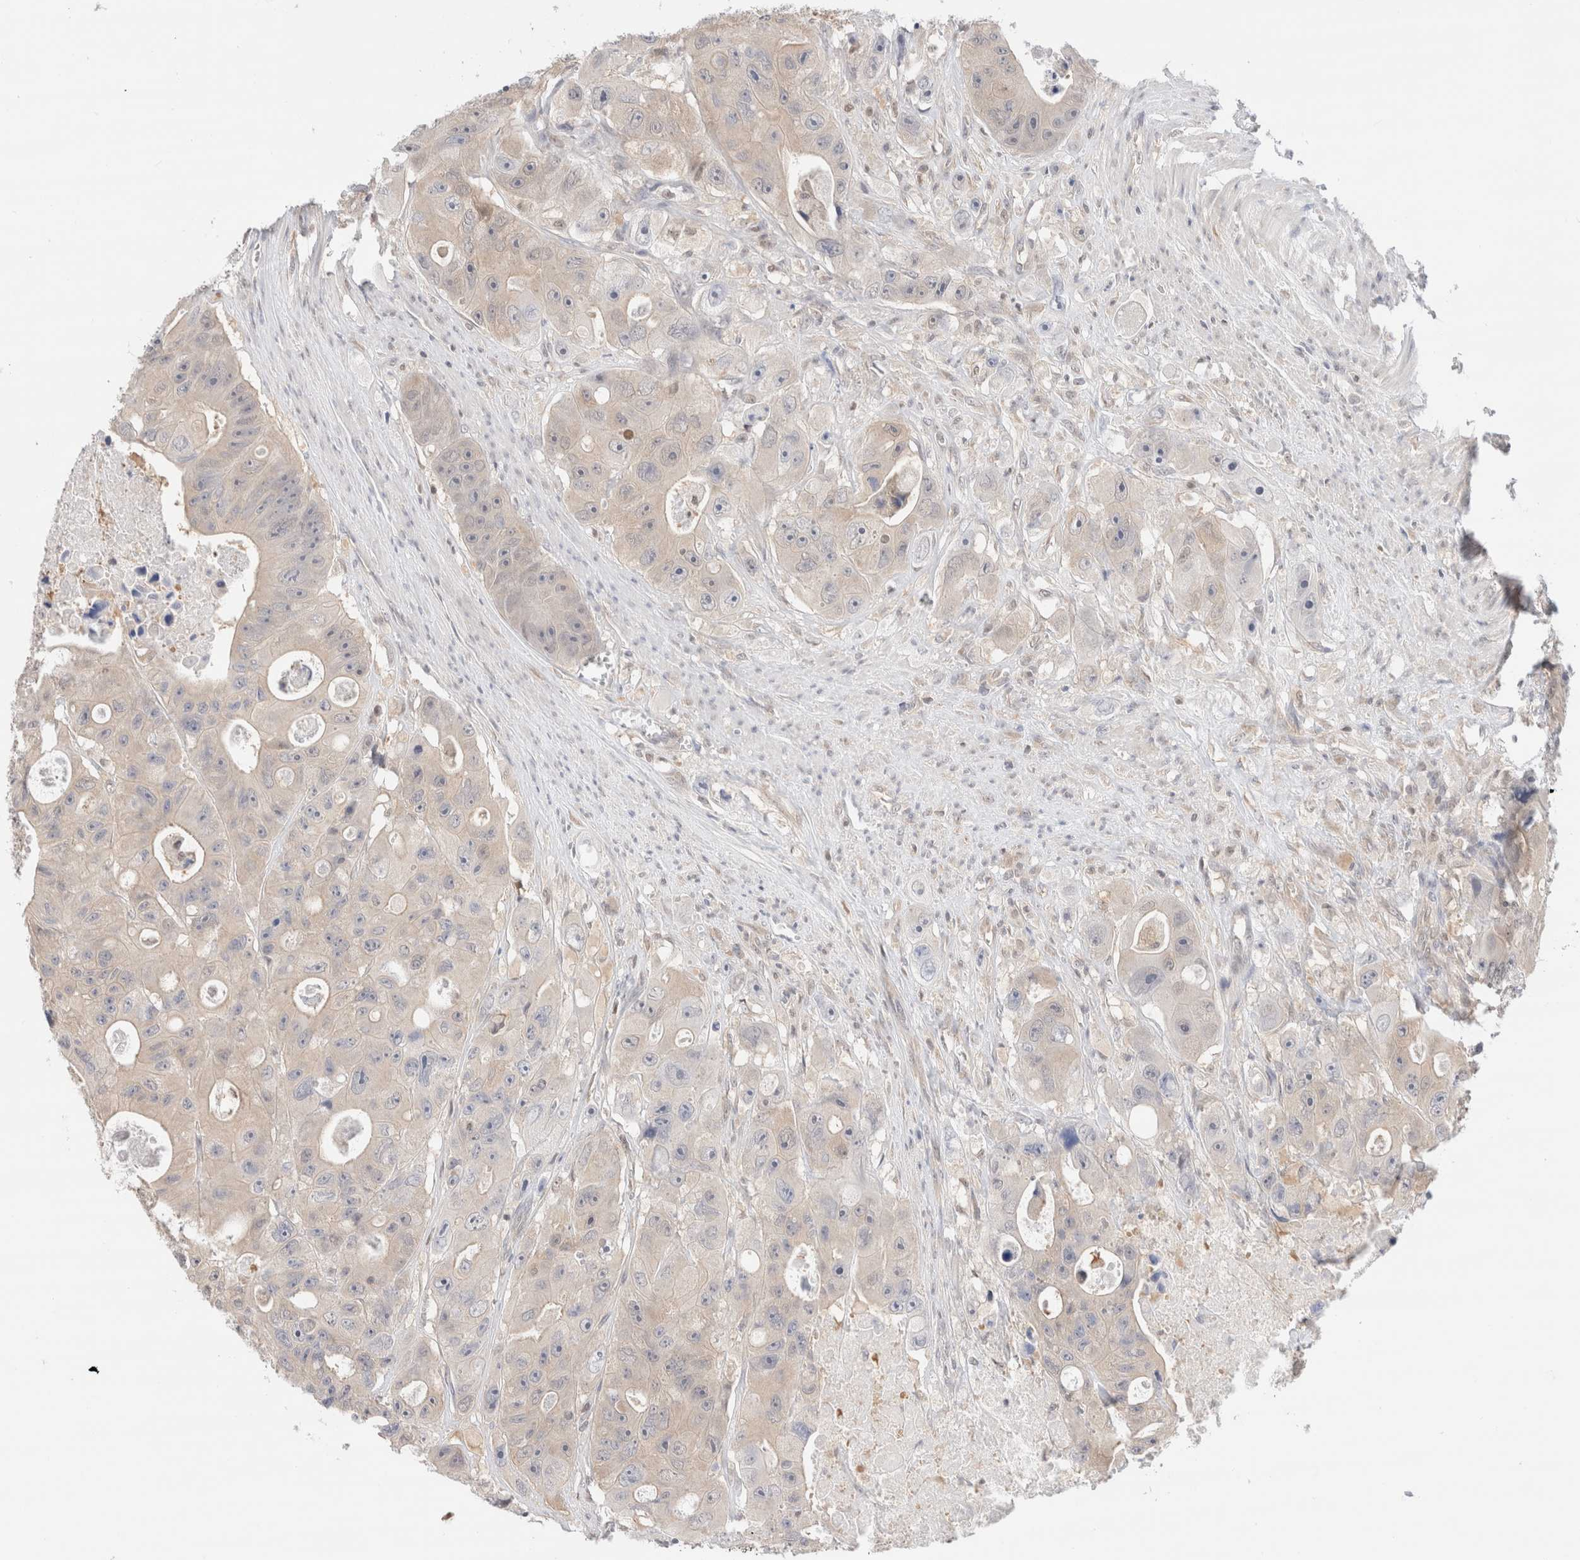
{"staining": {"intensity": "weak", "quantity": "25%-75%", "location": "cytoplasmic/membranous"}, "tissue": "colorectal cancer", "cell_type": "Tumor cells", "image_type": "cancer", "snomed": [{"axis": "morphology", "description": "Adenocarcinoma, NOS"}, {"axis": "topography", "description": "Colon"}], "caption": "Colorectal adenocarcinoma tissue displays weak cytoplasmic/membranous staining in approximately 25%-75% of tumor cells (brown staining indicates protein expression, while blue staining denotes nuclei).", "gene": "C17orf97", "patient": {"sex": "female", "age": 46}}